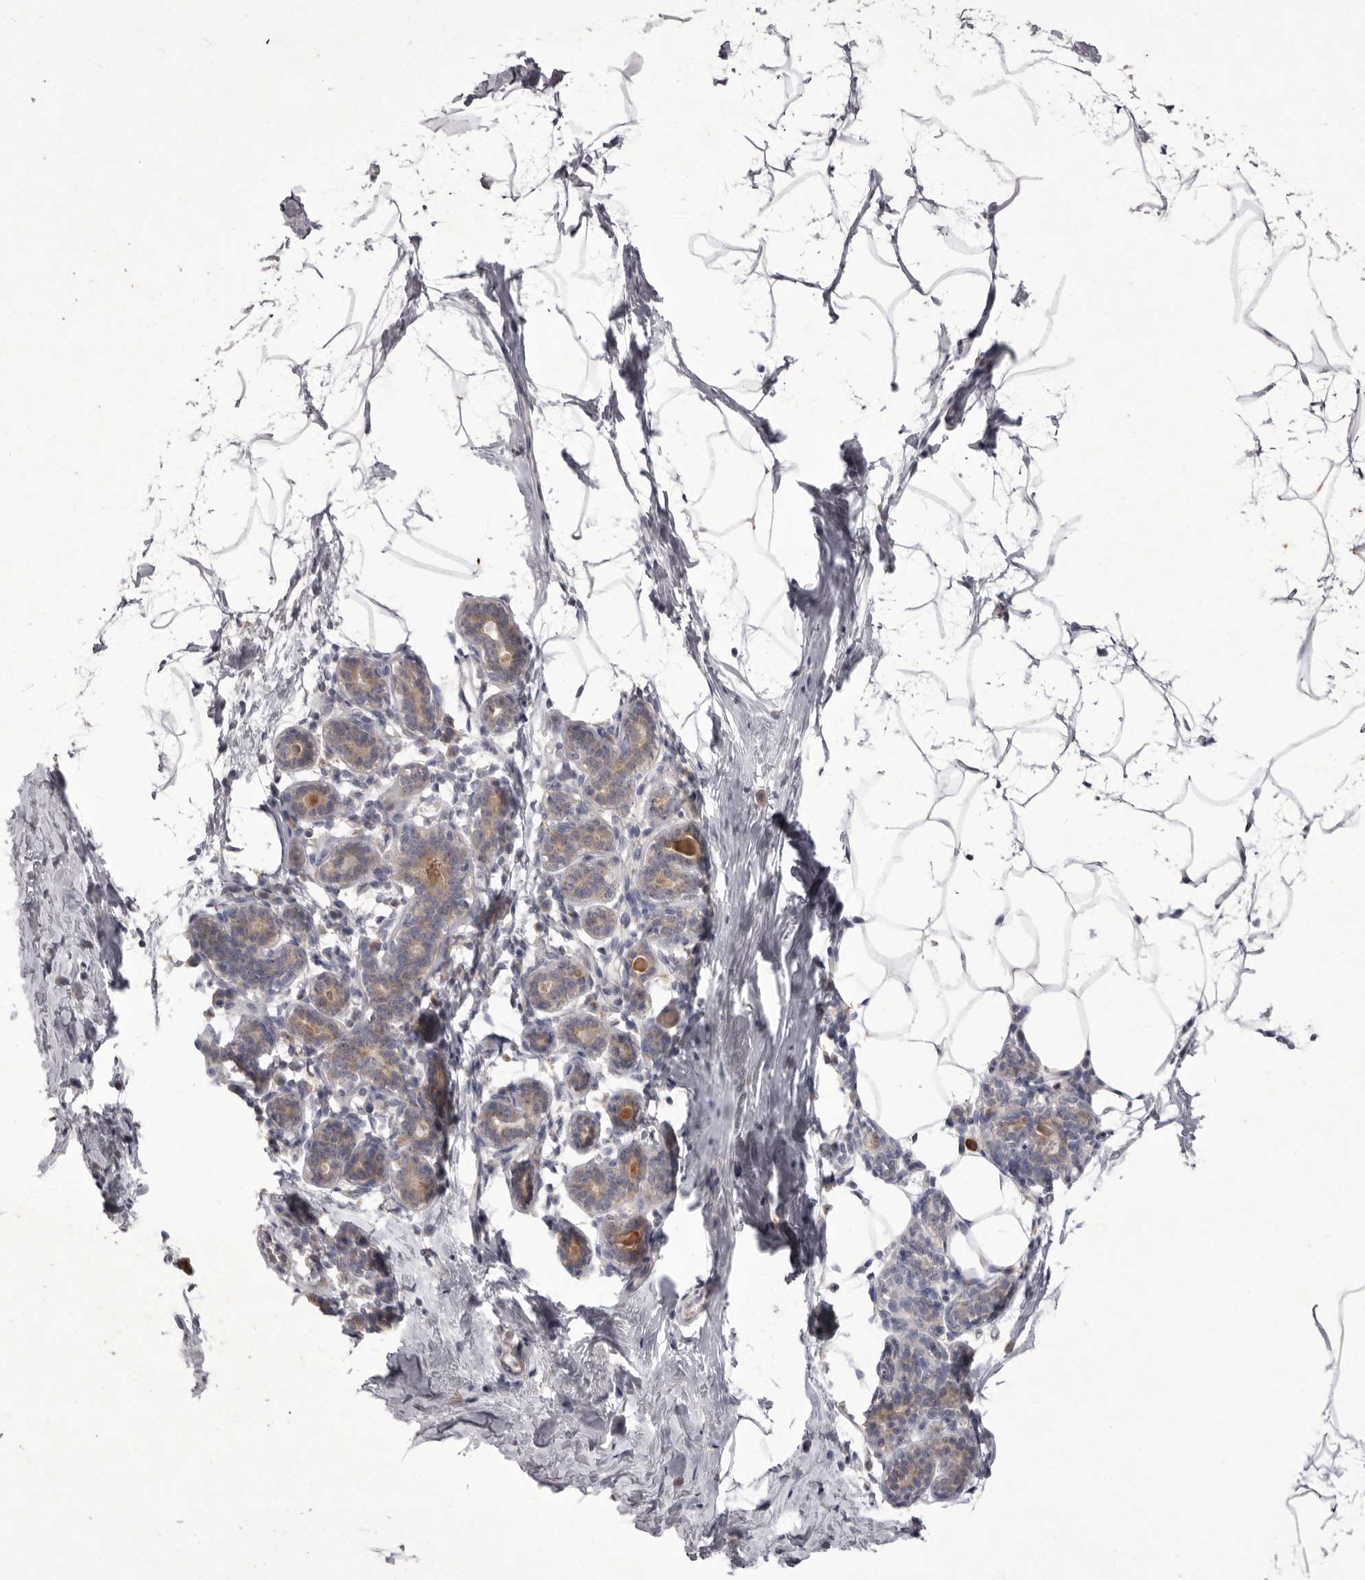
{"staining": {"intensity": "negative", "quantity": "none", "location": "none"}, "tissue": "breast", "cell_type": "Adipocytes", "image_type": "normal", "snomed": [{"axis": "morphology", "description": "Normal tissue, NOS"}, {"axis": "morphology", "description": "Lobular carcinoma"}, {"axis": "topography", "description": "Breast"}], "caption": "Immunohistochemical staining of benign human breast reveals no significant staining in adipocytes. Nuclei are stained in blue.", "gene": "P2RX6", "patient": {"sex": "female", "age": 62}}